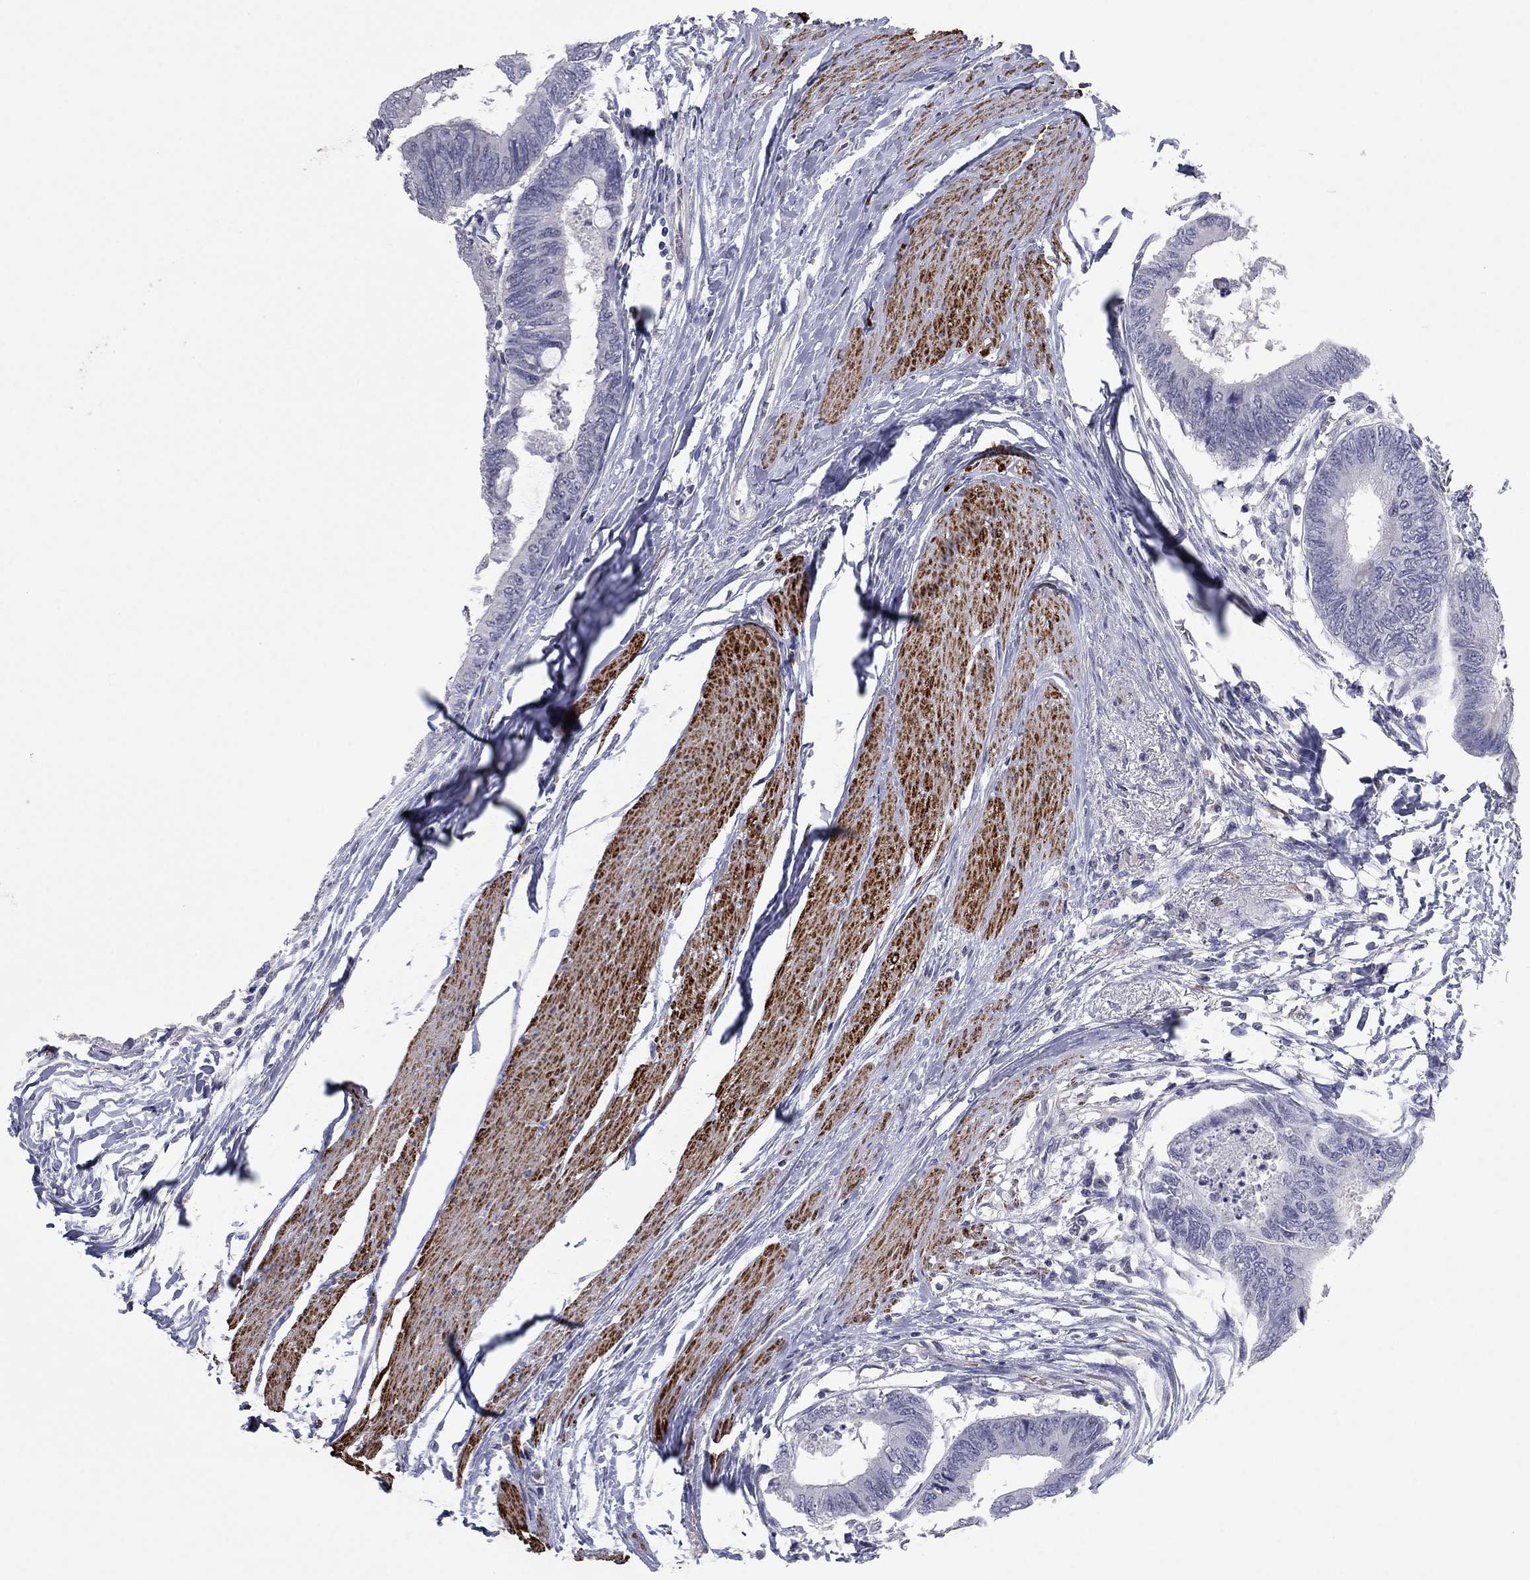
{"staining": {"intensity": "negative", "quantity": "none", "location": "none"}, "tissue": "colorectal cancer", "cell_type": "Tumor cells", "image_type": "cancer", "snomed": [{"axis": "morphology", "description": "Normal tissue, NOS"}, {"axis": "morphology", "description": "Adenocarcinoma, NOS"}, {"axis": "topography", "description": "Rectum"}, {"axis": "topography", "description": "Peripheral nerve tissue"}], "caption": "Colorectal adenocarcinoma stained for a protein using IHC shows no positivity tumor cells.", "gene": "IP6K3", "patient": {"sex": "male", "age": 92}}